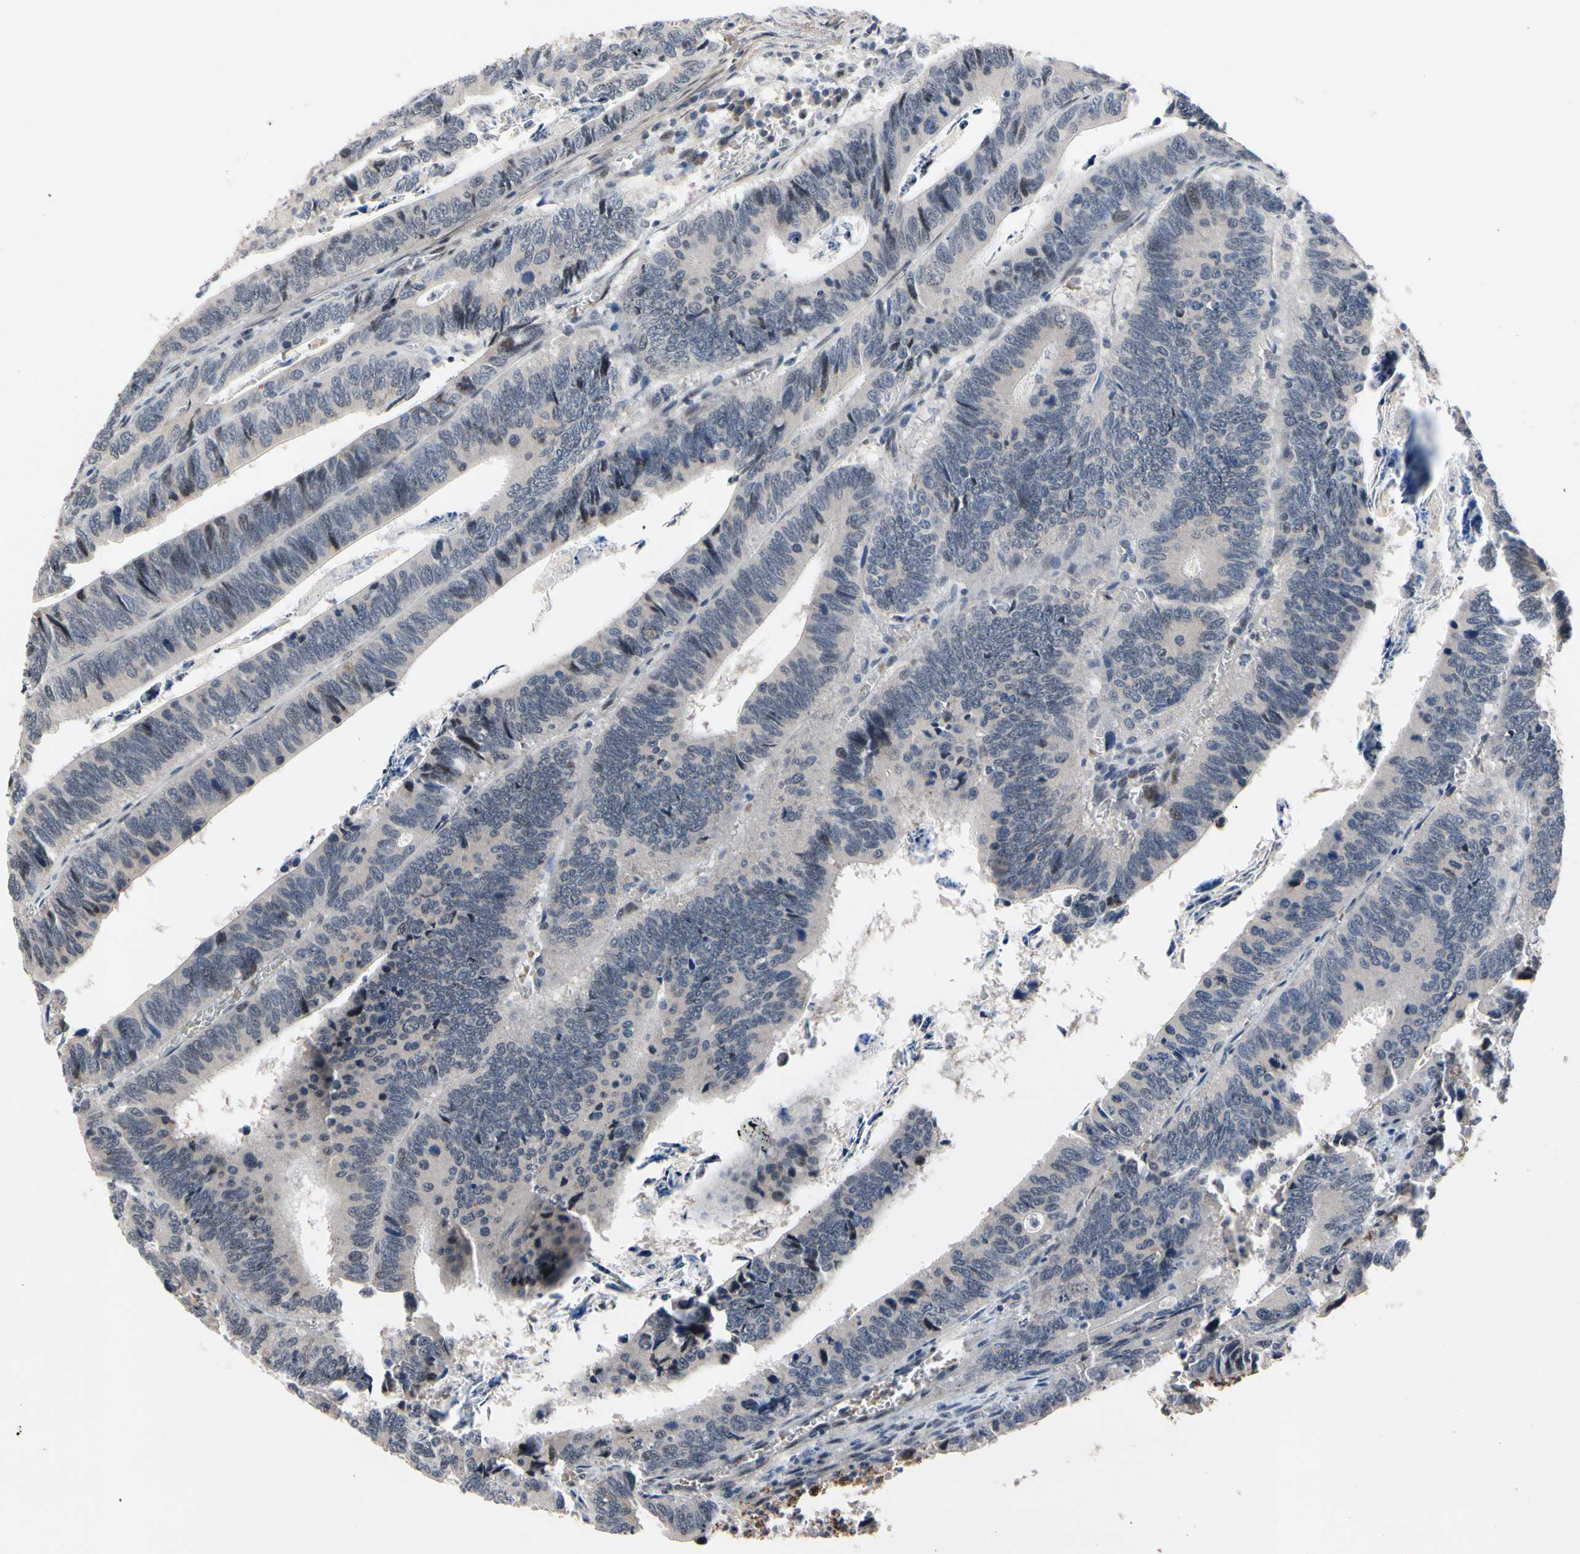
{"staining": {"intensity": "weak", "quantity": "<25%", "location": "nuclear"}, "tissue": "colorectal cancer", "cell_type": "Tumor cells", "image_type": "cancer", "snomed": [{"axis": "morphology", "description": "Adenocarcinoma, NOS"}, {"axis": "topography", "description": "Colon"}], "caption": "Adenocarcinoma (colorectal) stained for a protein using immunohistochemistry demonstrates no expression tumor cells.", "gene": "SOX7", "patient": {"sex": "male", "age": 72}}